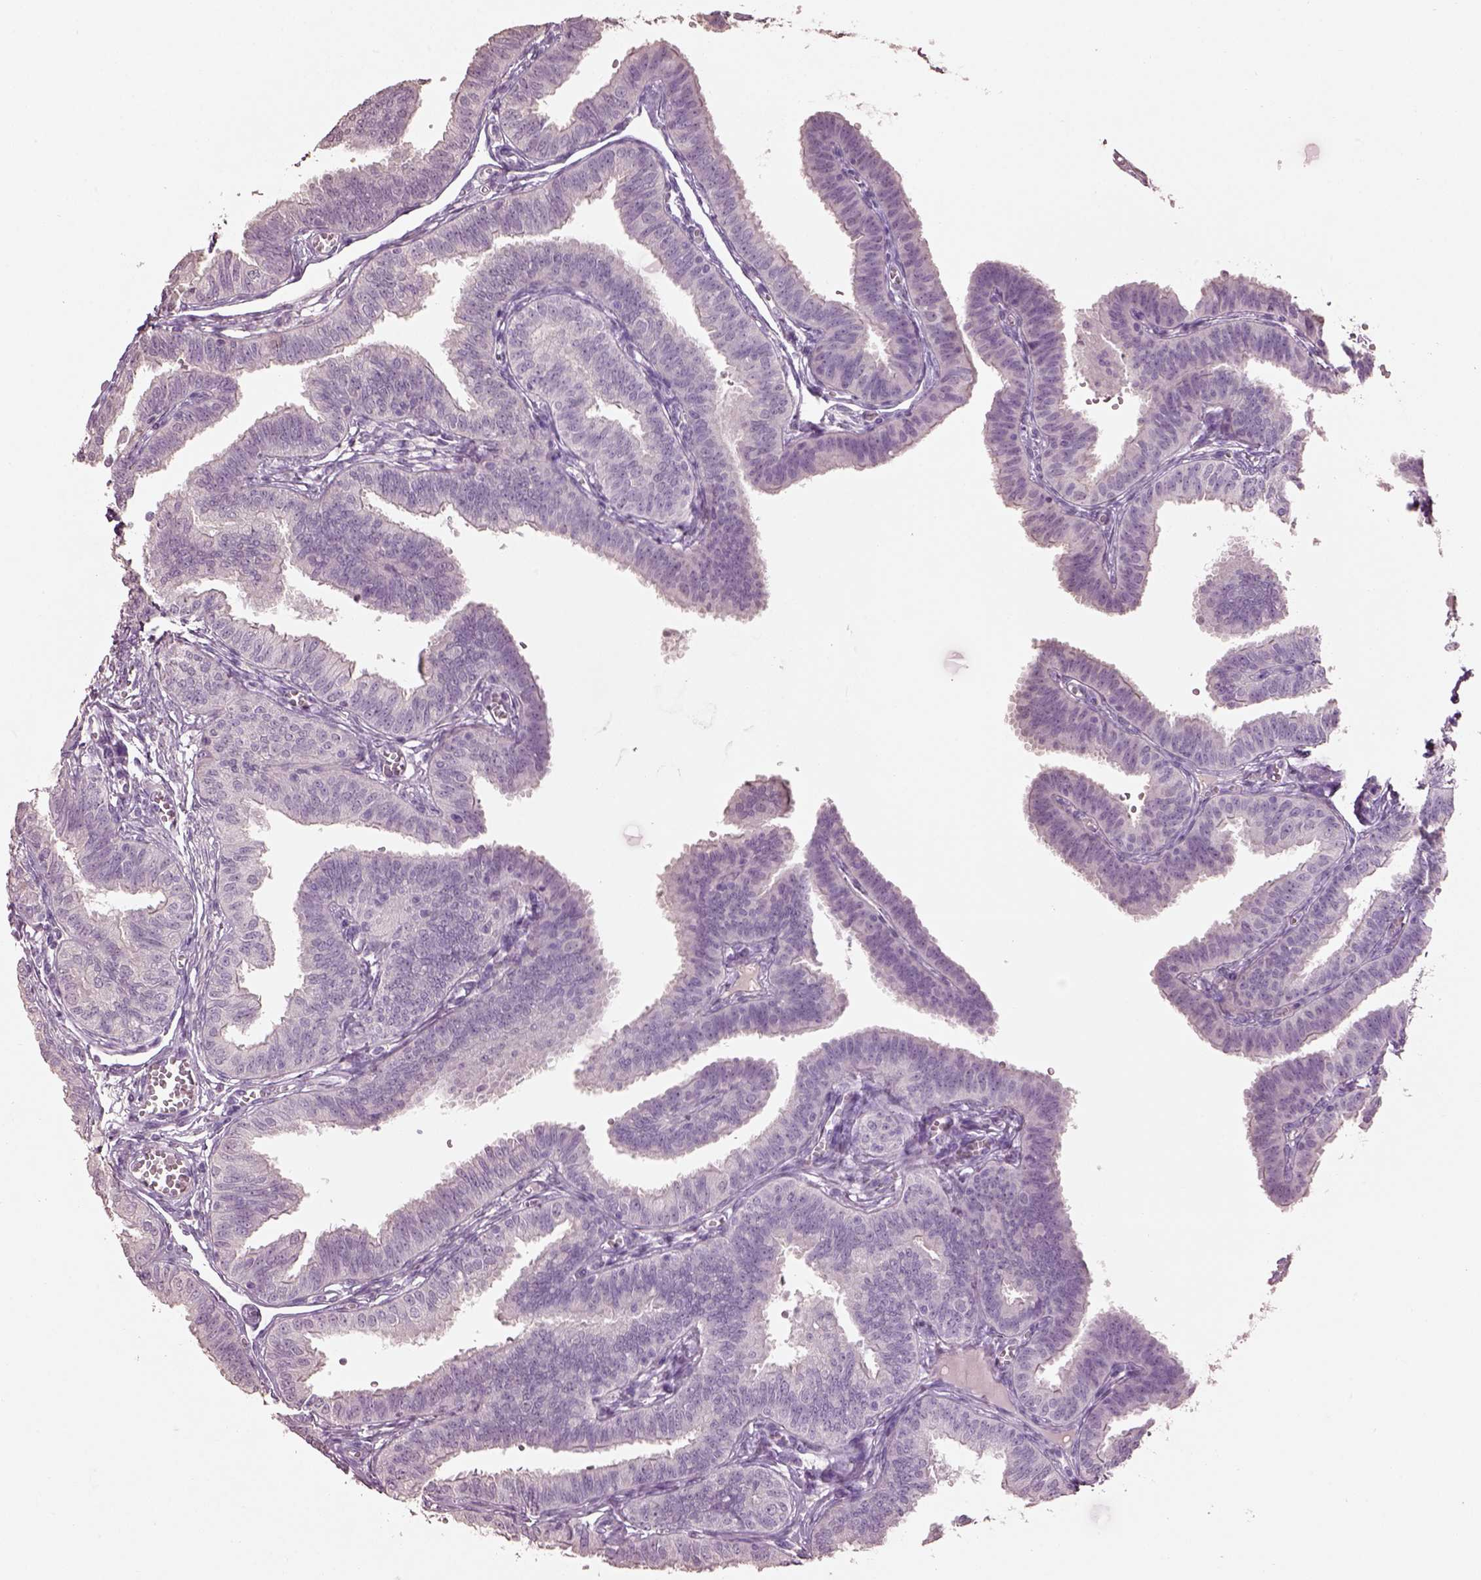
{"staining": {"intensity": "negative", "quantity": "none", "location": "none"}, "tissue": "fallopian tube", "cell_type": "Glandular cells", "image_type": "normal", "snomed": [{"axis": "morphology", "description": "Normal tissue, NOS"}, {"axis": "topography", "description": "Fallopian tube"}], "caption": "This is an immunohistochemistry micrograph of normal human fallopian tube. There is no positivity in glandular cells.", "gene": "KCNIP3", "patient": {"sex": "female", "age": 25}}